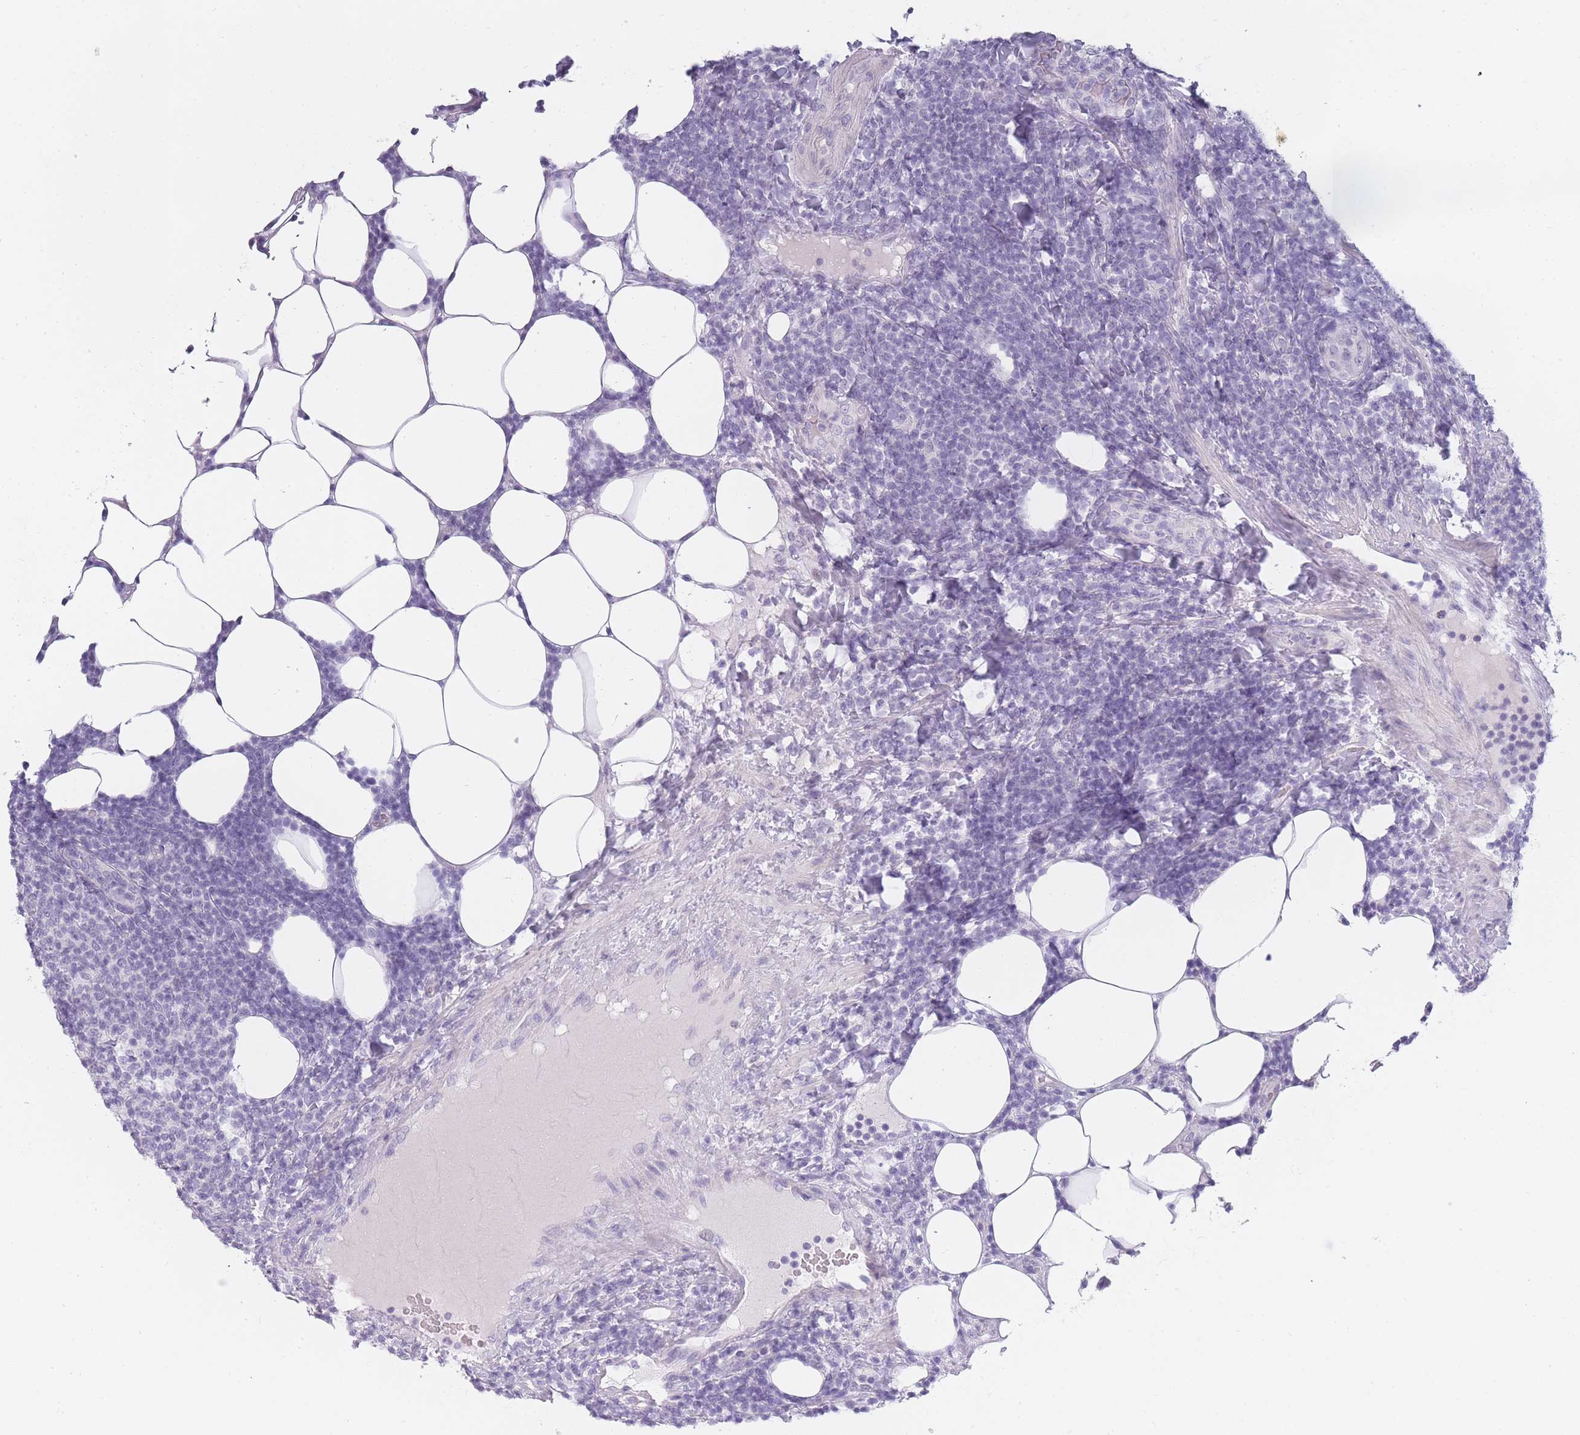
{"staining": {"intensity": "negative", "quantity": "none", "location": "none"}, "tissue": "lymphoma", "cell_type": "Tumor cells", "image_type": "cancer", "snomed": [{"axis": "morphology", "description": "Malignant lymphoma, non-Hodgkin's type, Low grade"}, {"axis": "topography", "description": "Lymph node"}], "caption": "There is no significant staining in tumor cells of malignant lymphoma, non-Hodgkin's type (low-grade). The staining was performed using DAB to visualize the protein expression in brown, while the nuclei were stained in blue with hematoxylin (Magnification: 20x).", "gene": "INS", "patient": {"sex": "male", "age": 66}}